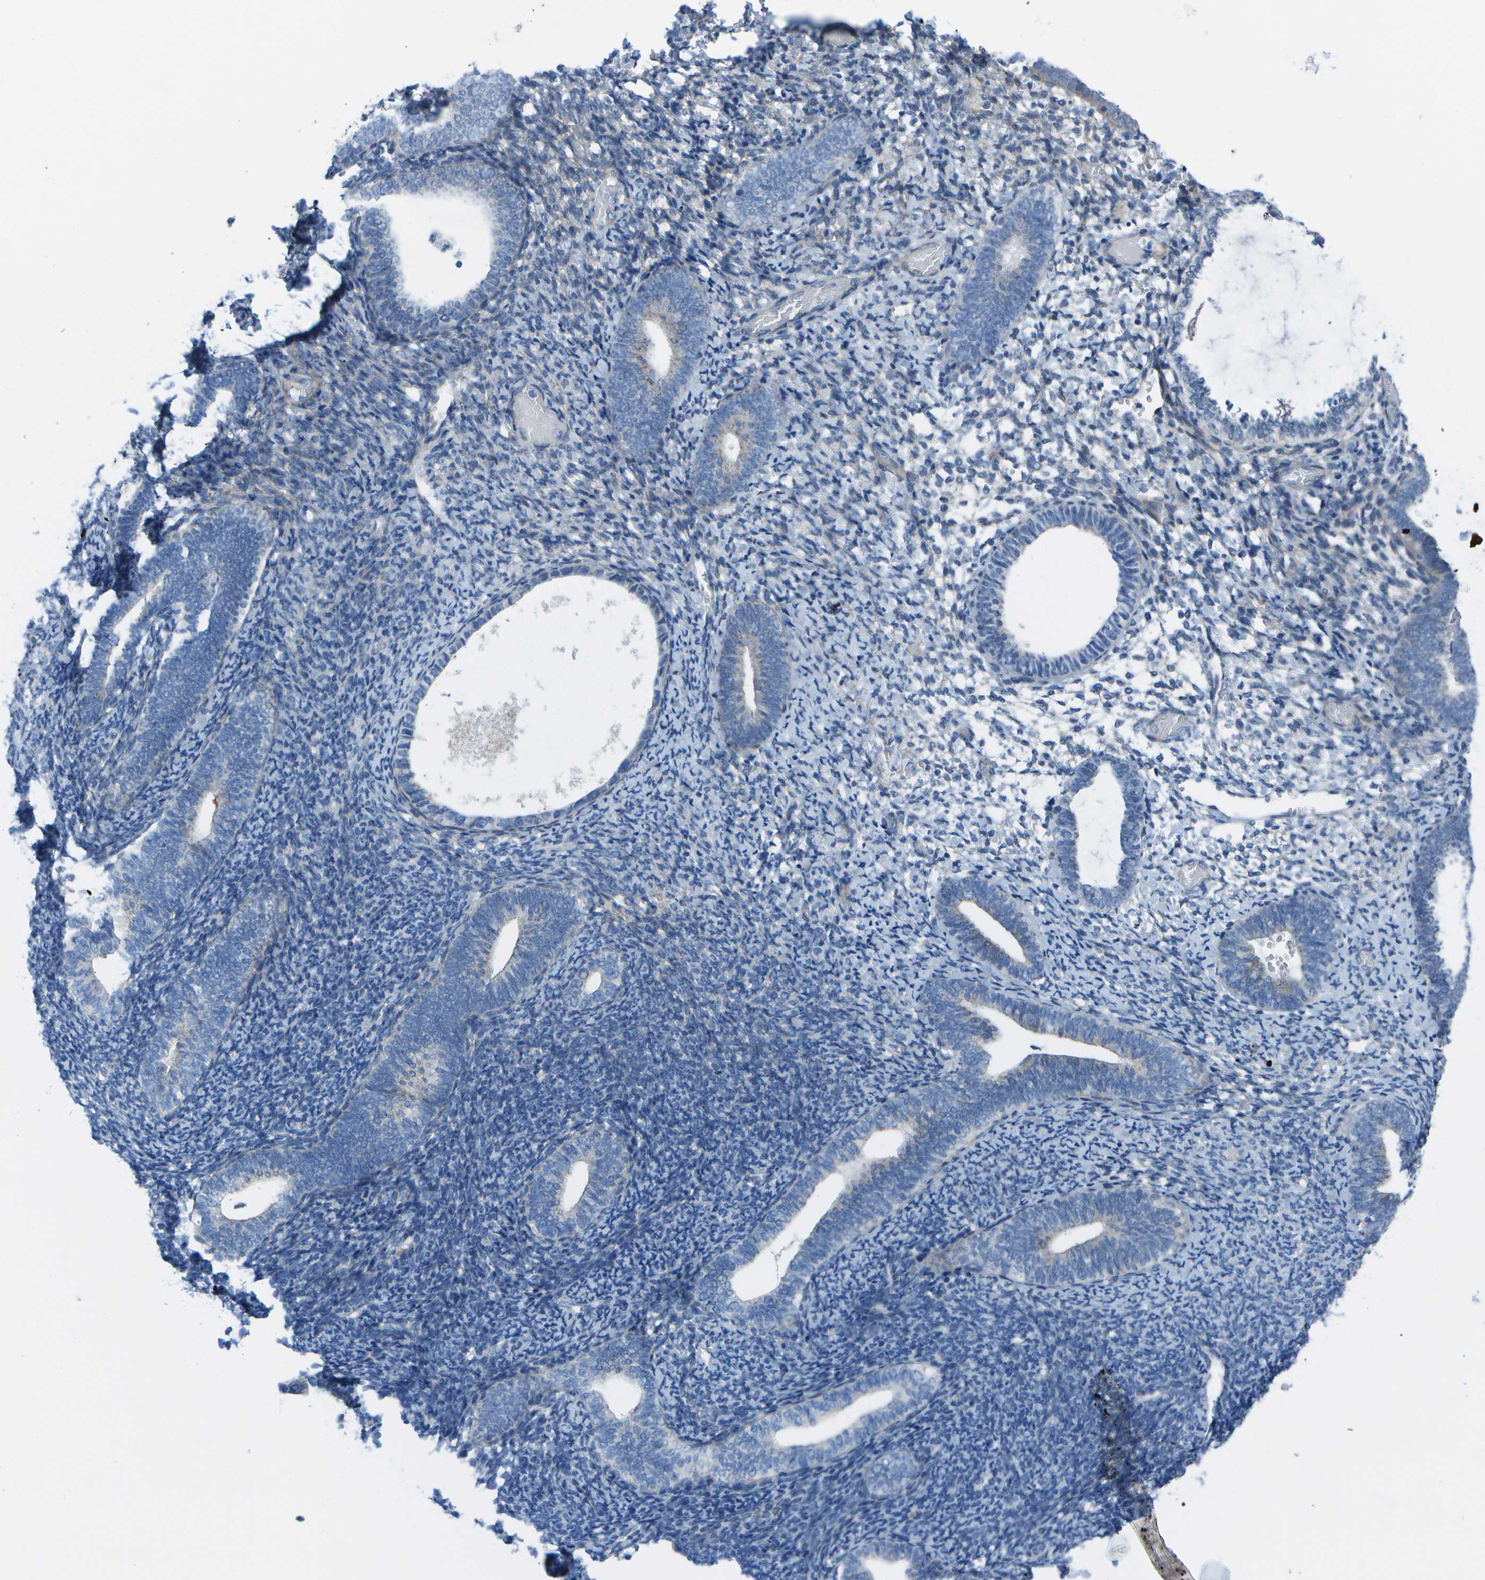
{"staining": {"intensity": "negative", "quantity": "none", "location": "none"}, "tissue": "endometrium", "cell_type": "Cells in endometrial stroma", "image_type": "normal", "snomed": [{"axis": "morphology", "description": "Normal tissue, NOS"}, {"axis": "topography", "description": "Endometrium"}], "caption": "Photomicrograph shows no protein positivity in cells in endometrial stroma of normal endometrium.", "gene": "SORBS3", "patient": {"sex": "female", "age": 66}}